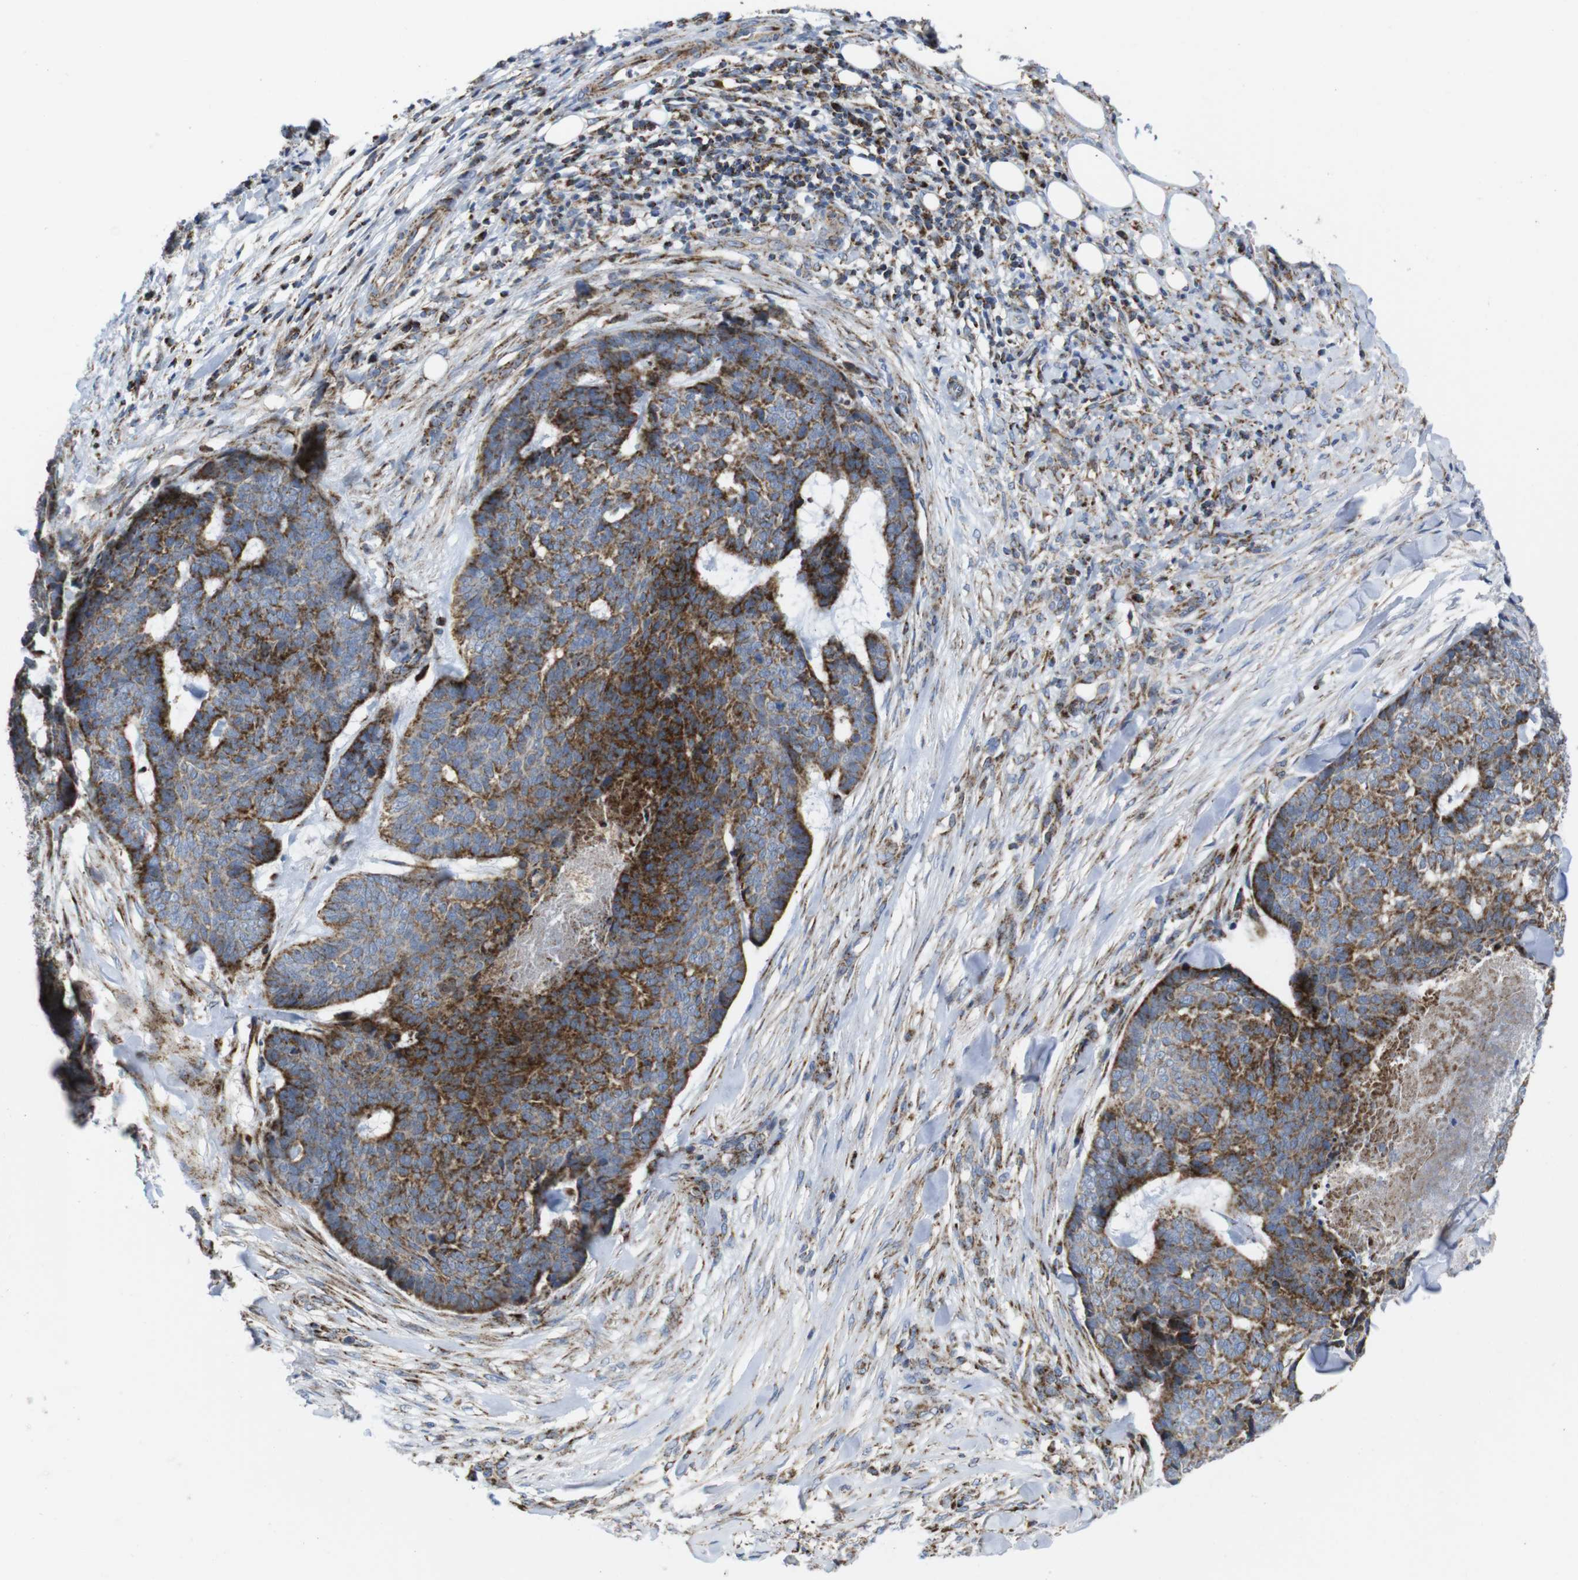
{"staining": {"intensity": "strong", "quantity": "25%-75%", "location": "cytoplasmic/membranous"}, "tissue": "skin cancer", "cell_type": "Tumor cells", "image_type": "cancer", "snomed": [{"axis": "morphology", "description": "Basal cell carcinoma"}, {"axis": "topography", "description": "Skin"}], "caption": "An image showing strong cytoplasmic/membranous expression in about 25%-75% of tumor cells in basal cell carcinoma (skin), as visualized by brown immunohistochemical staining.", "gene": "TMEM192", "patient": {"sex": "male", "age": 84}}